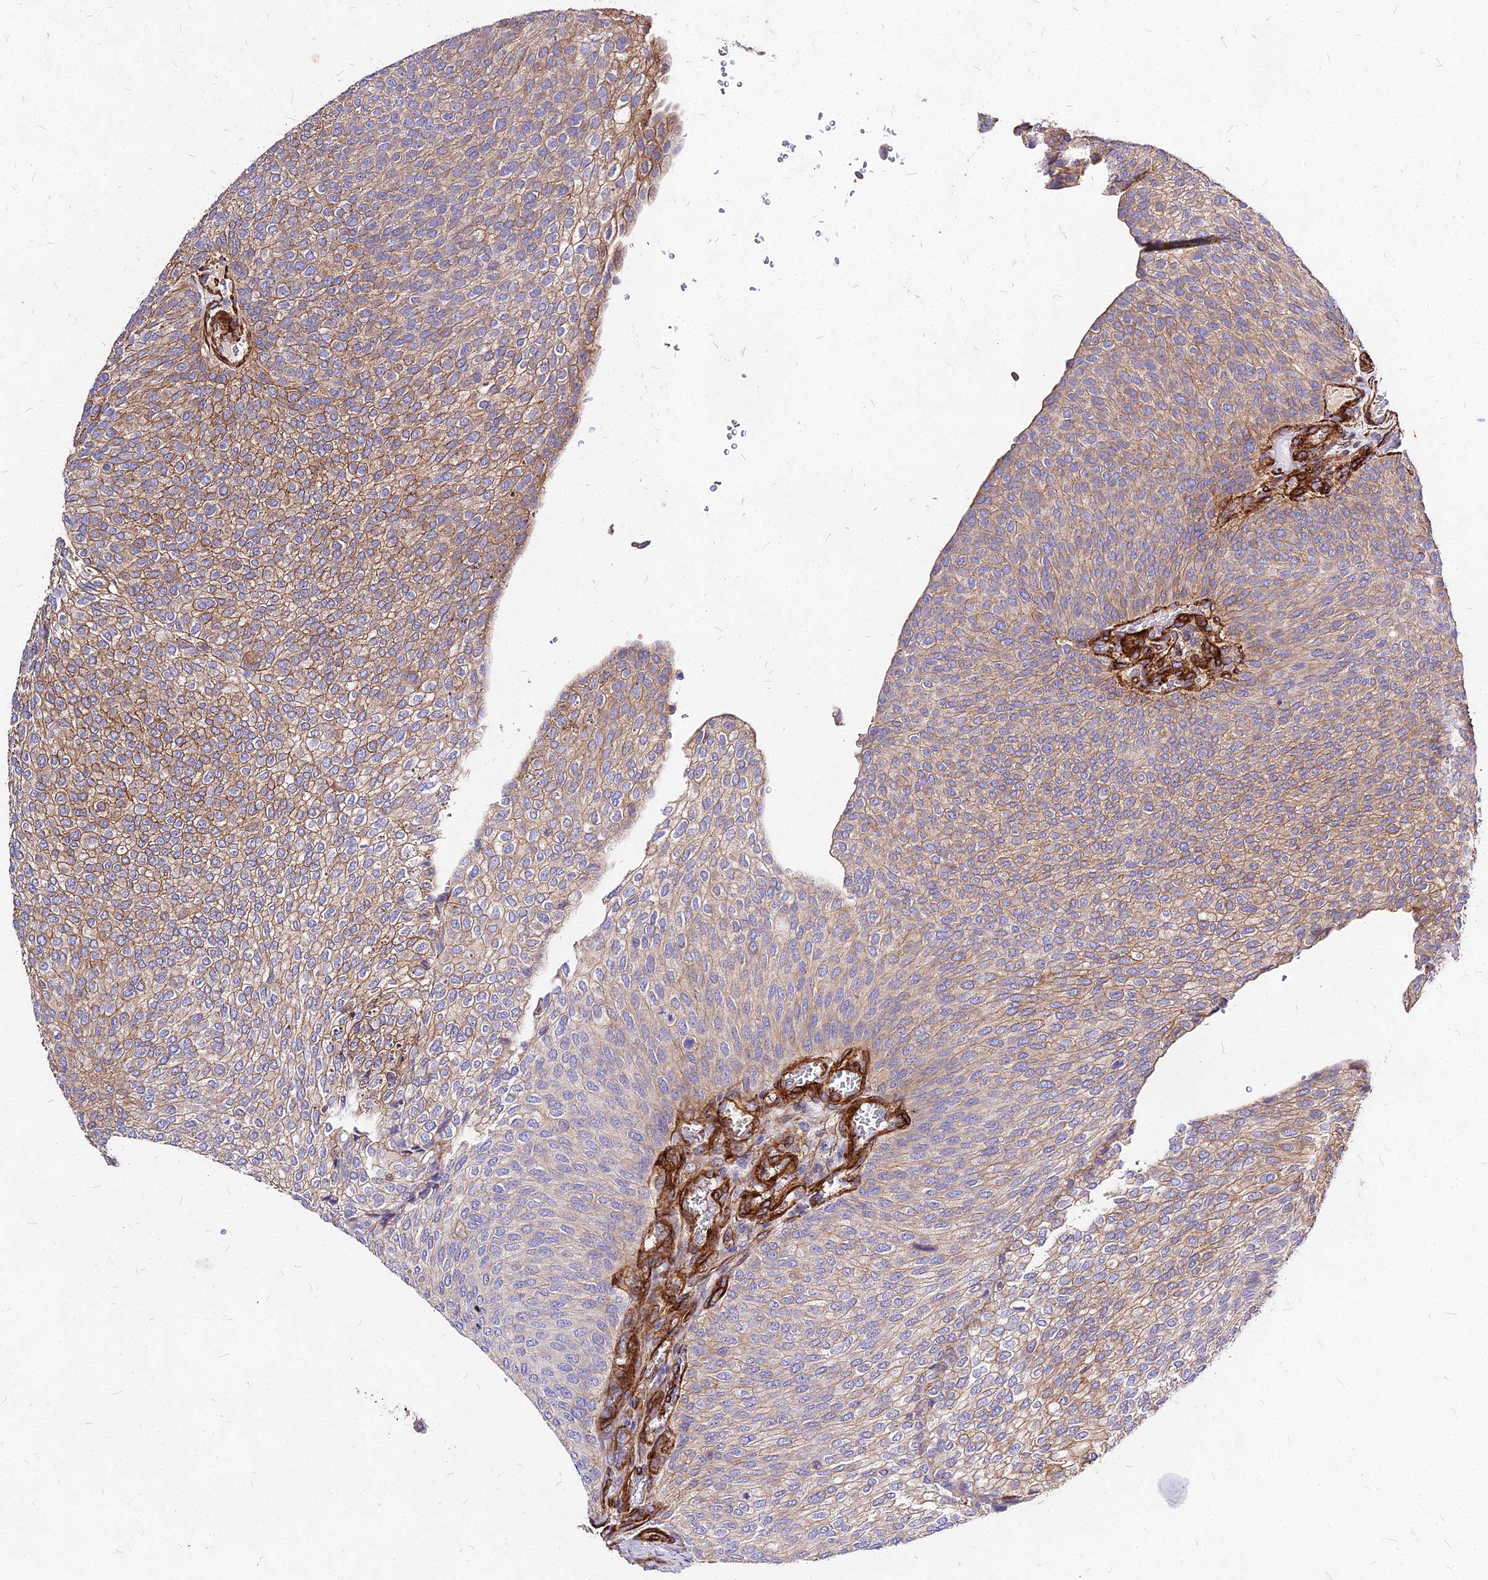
{"staining": {"intensity": "moderate", "quantity": "25%-75%", "location": "cytoplasmic/membranous"}, "tissue": "urothelial cancer", "cell_type": "Tumor cells", "image_type": "cancer", "snomed": [{"axis": "morphology", "description": "Urothelial carcinoma, High grade"}, {"axis": "topography", "description": "Urinary bladder"}], "caption": "An immunohistochemistry (IHC) histopathology image of tumor tissue is shown. Protein staining in brown highlights moderate cytoplasmic/membranous positivity in urothelial cancer within tumor cells.", "gene": "EFCC1", "patient": {"sex": "female", "age": 79}}